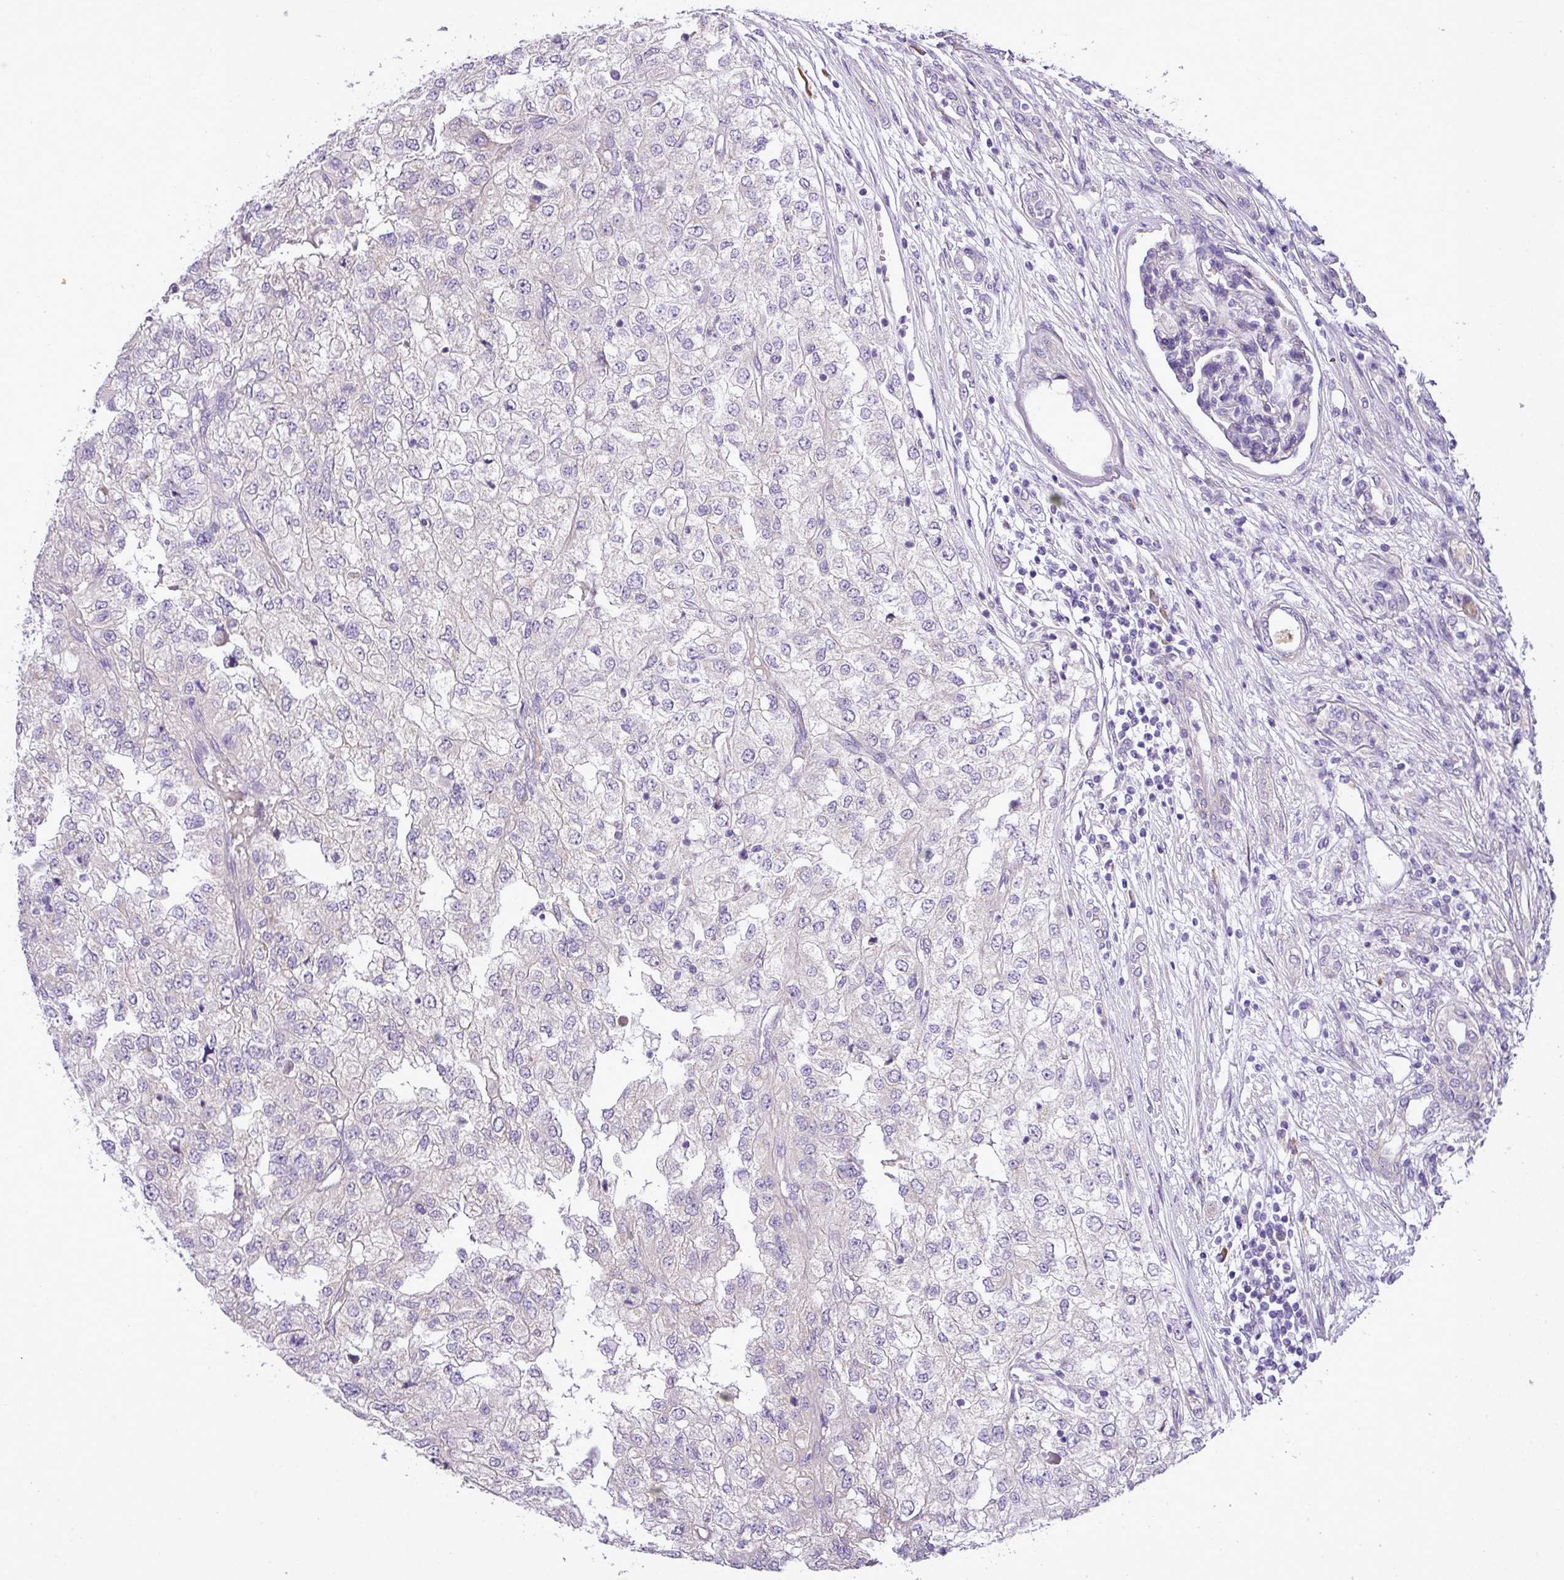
{"staining": {"intensity": "negative", "quantity": "none", "location": "none"}, "tissue": "renal cancer", "cell_type": "Tumor cells", "image_type": "cancer", "snomed": [{"axis": "morphology", "description": "Adenocarcinoma, NOS"}, {"axis": "topography", "description": "Kidney"}], "caption": "Photomicrograph shows no significant protein staining in tumor cells of renal cancer (adenocarcinoma). (Brightfield microscopy of DAB immunohistochemistry (IHC) at high magnification).", "gene": "MOCS3", "patient": {"sex": "female", "age": 54}}